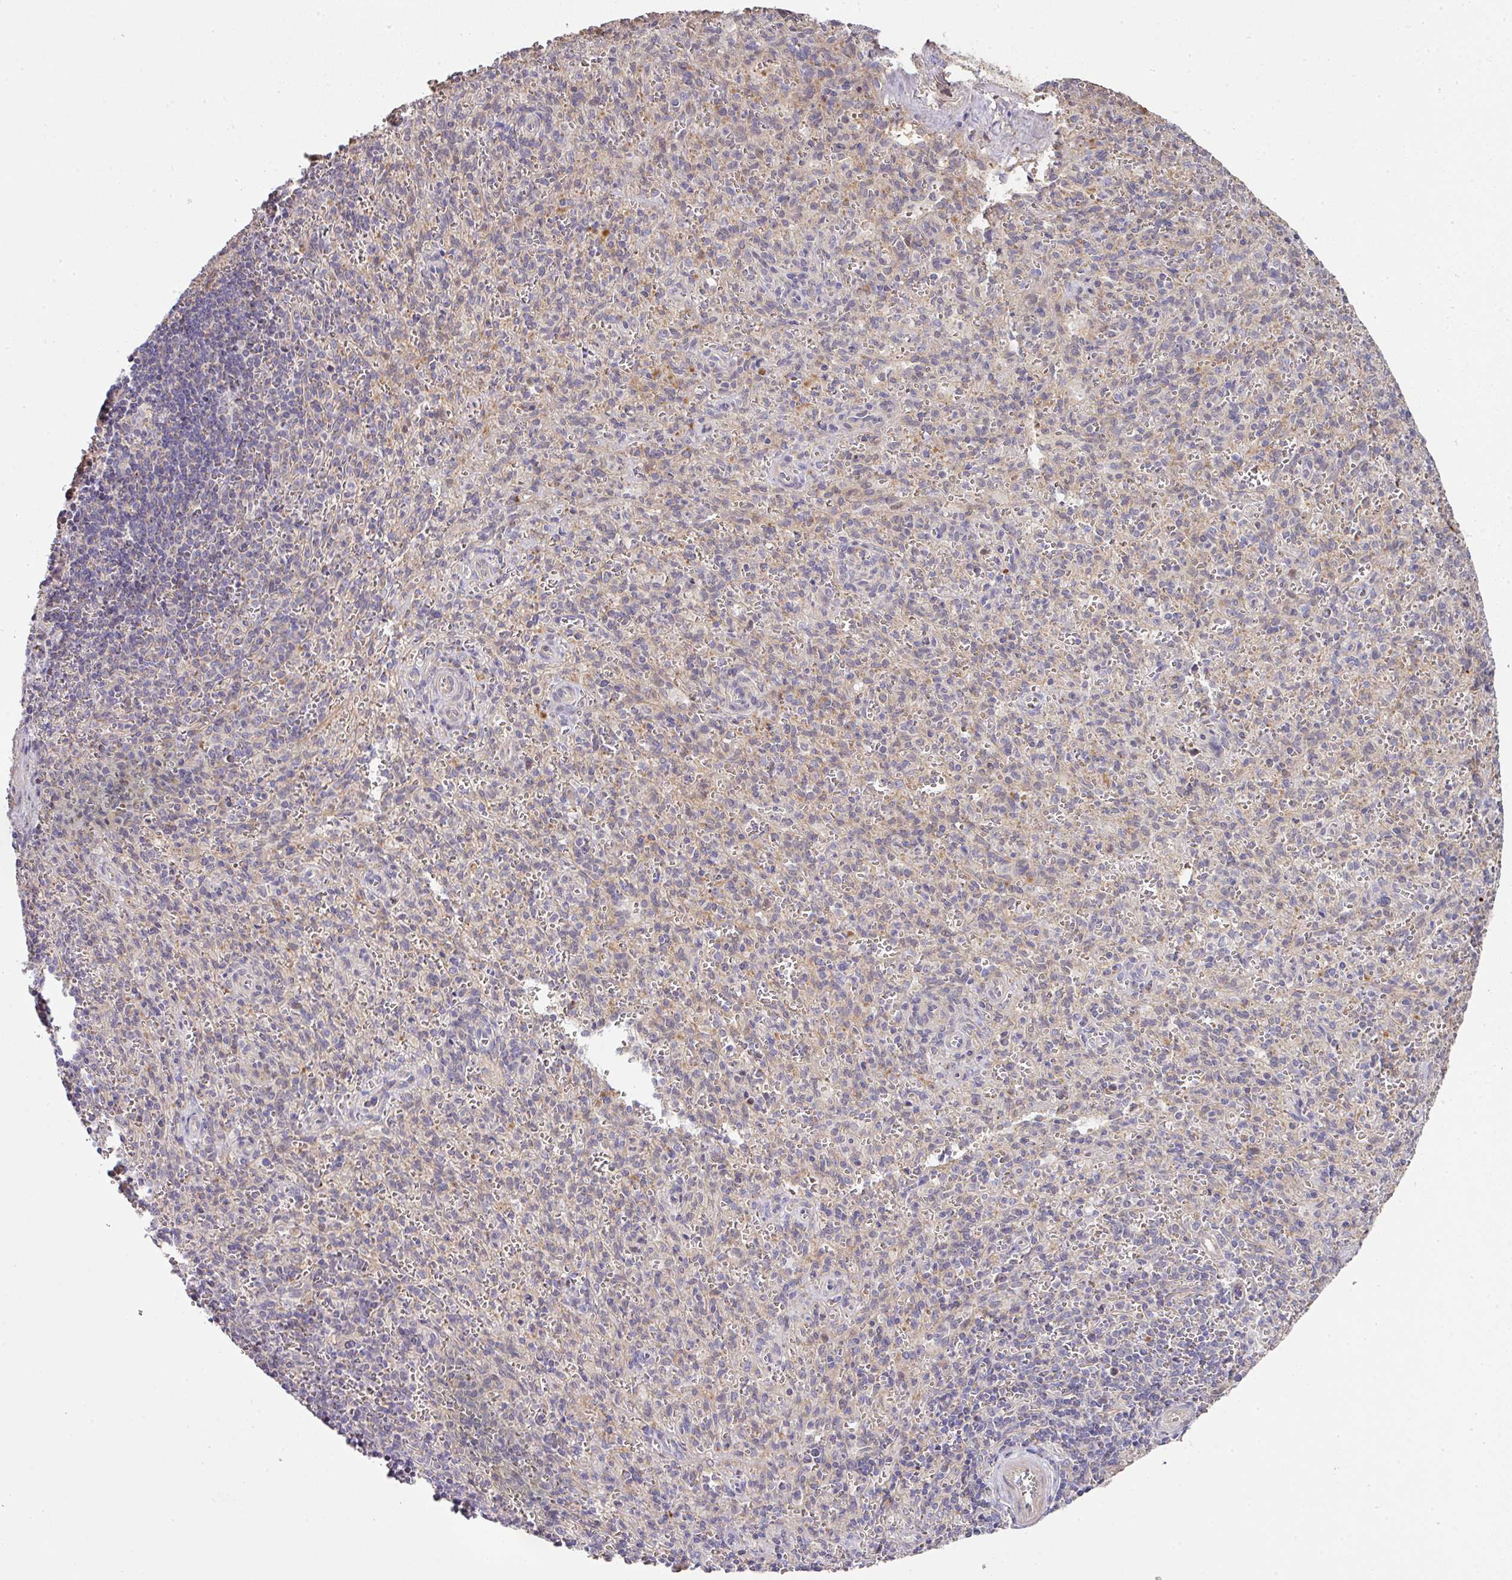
{"staining": {"intensity": "negative", "quantity": "none", "location": "none"}, "tissue": "spleen", "cell_type": "Cells in red pulp", "image_type": "normal", "snomed": [{"axis": "morphology", "description": "Normal tissue, NOS"}, {"axis": "topography", "description": "Spleen"}], "caption": "Immunohistochemistry (IHC) image of normal spleen stained for a protein (brown), which demonstrates no positivity in cells in red pulp. (DAB IHC visualized using brightfield microscopy, high magnification).", "gene": "STK35", "patient": {"sex": "female", "age": 26}}